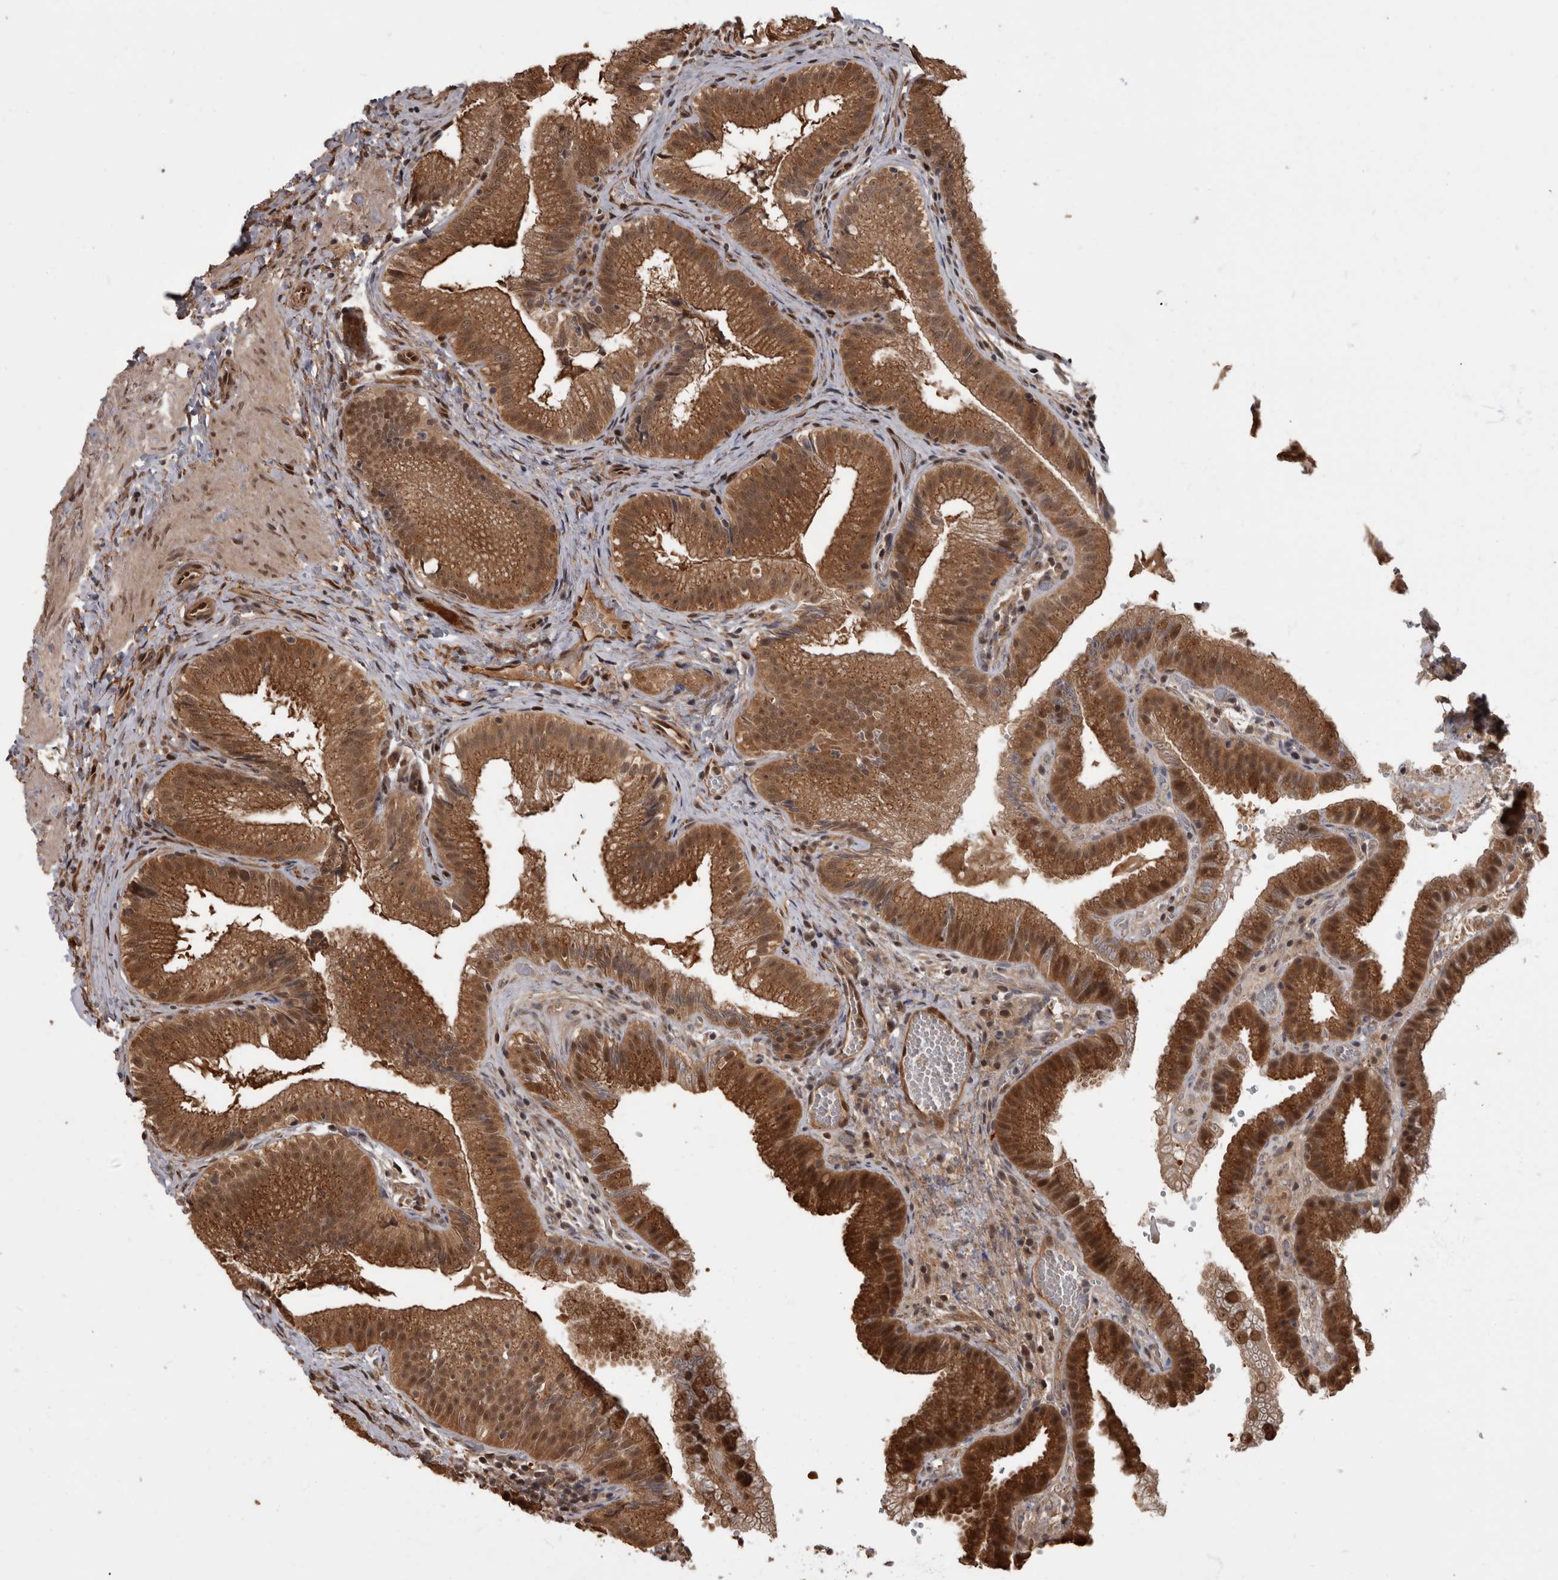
{"staining": {"intensity": "strong", "quantity": ">75%", "location": "cytoplasmic/membranous,nuclear"}, "tissue": "gallbladder", "cell_type": "Glandular cells", "image_type": "normal", "snomed": [{"axis": "morphology", "description": "Normal tissue, NOS"}, {"axis": "topography", "description": "Gallbladder"}], "caption": "Immunohistochemical staining of benign gallbladder reveals high levels of strong cytoplasmic/membranous,nuclear positivity in about >75% of glandular cells.", "gene": "AKT3", "patient": {"sex": "female", "age": 30}}